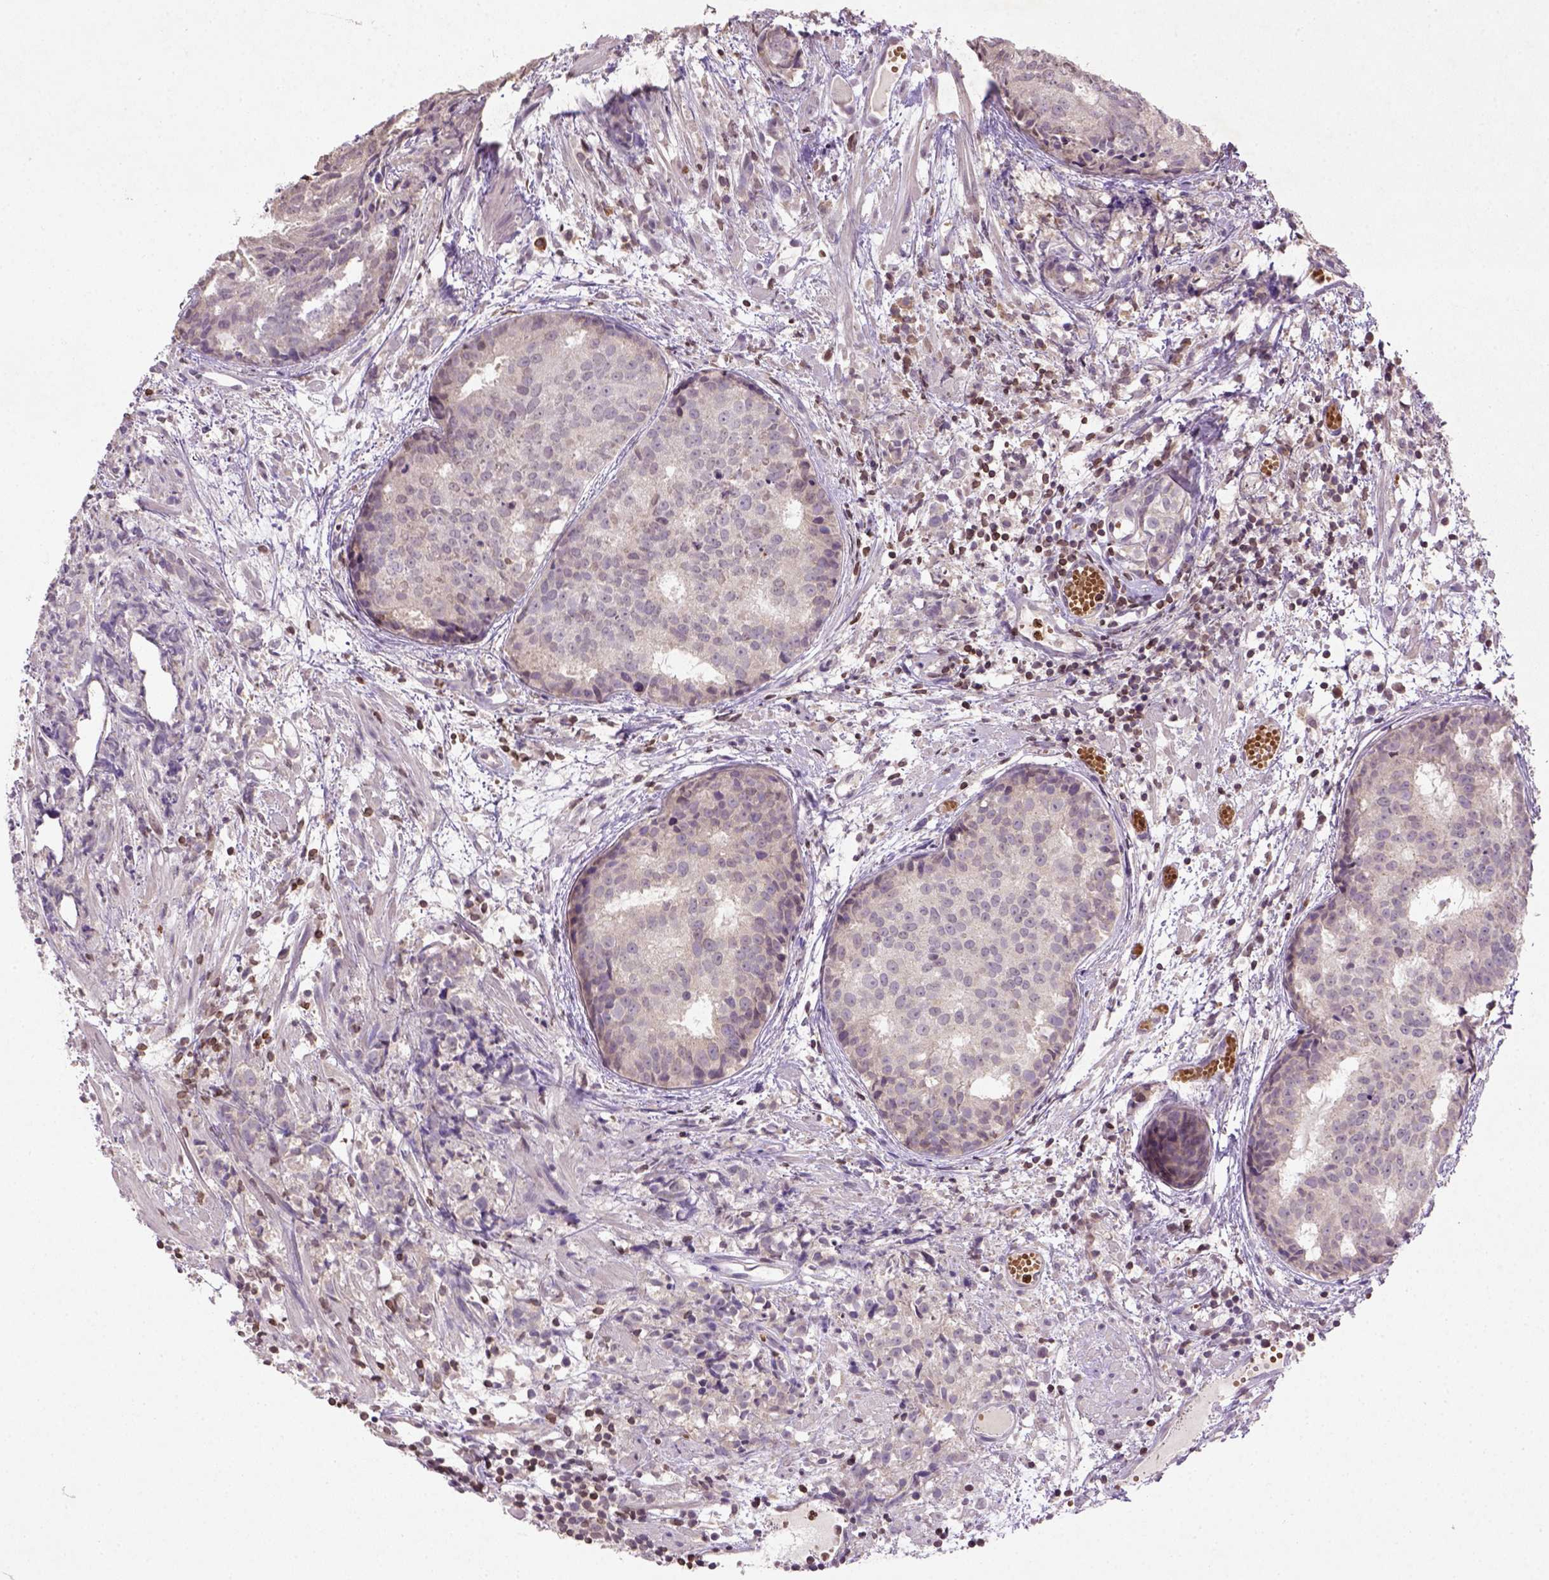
{"staining": {"intensity": "negative", "quantity": "none", "location": "none"}, "tissue": "prostate cancer", "cell_type": "Tumor cells", "image_type": "cancer", "snomed": [{"axis": "morphology", "description": "Adenocarcinoma, High grade"}, {"axis": "topography", "description": "Prostate"}], "caption": "DAB immunohistochemical staining of human prostate cancer (high-grade adenocarcinoma) demonstrates no significant positivity in tumor cells.", "gene": "NUDT3", "patient": {"sex": "male", "age": 58}}